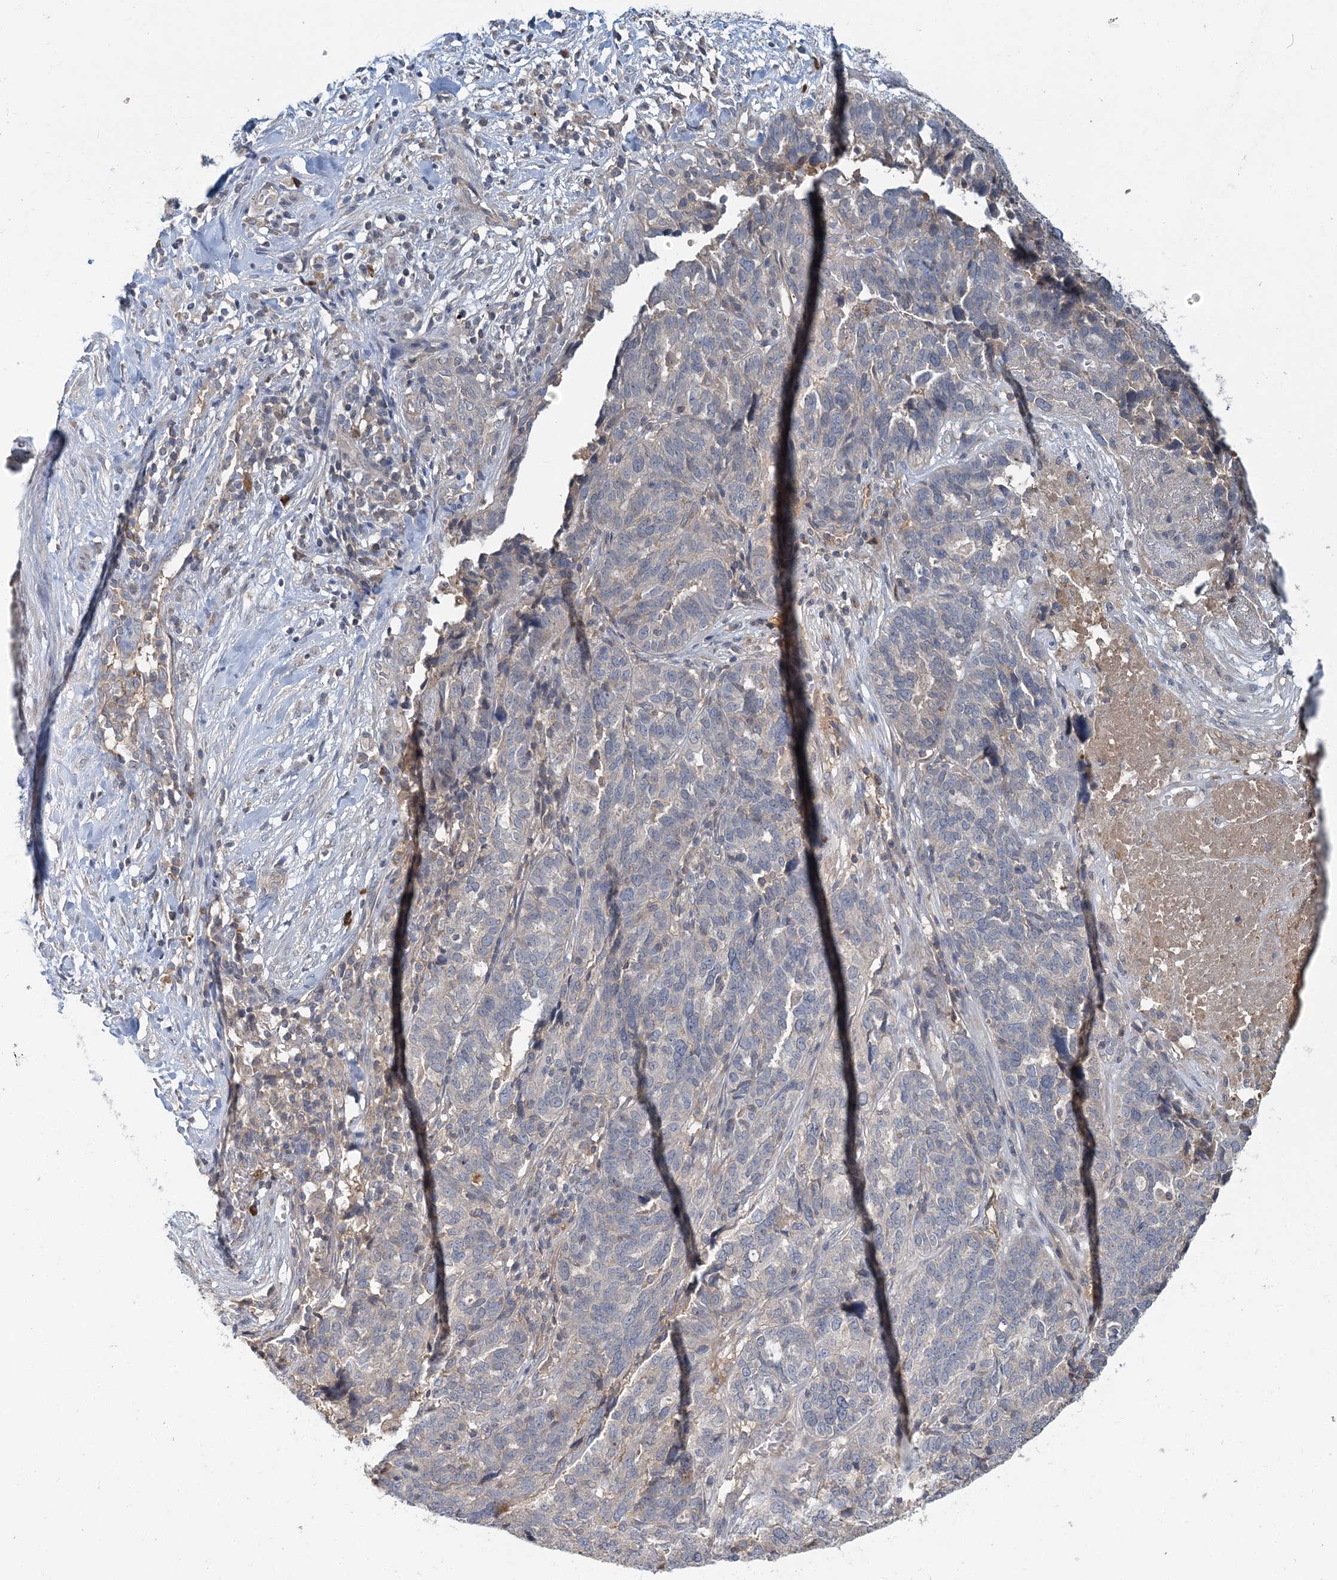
{"staining": {"intensity": "negative", "quantity": "none", "location": "none"}, "tissue": "ovarian cancer", "cell_type": "Tumor cells", "image_type": "cancer", "snomed": [{"axis": "morphology", "description": "Cystadenocarcinoma, serous, NOS"}, {"axis": "topography", "description": "Ovary"}], "caption": "IHC micrograph of neoplastic tissue: ovarian cancer stained with DAB (3,3'-diaminobenzidine) shows no significant protein positivity in tumor cells.", "gene": "RNF25", "patient": {"sex": "female", "age": 59}}